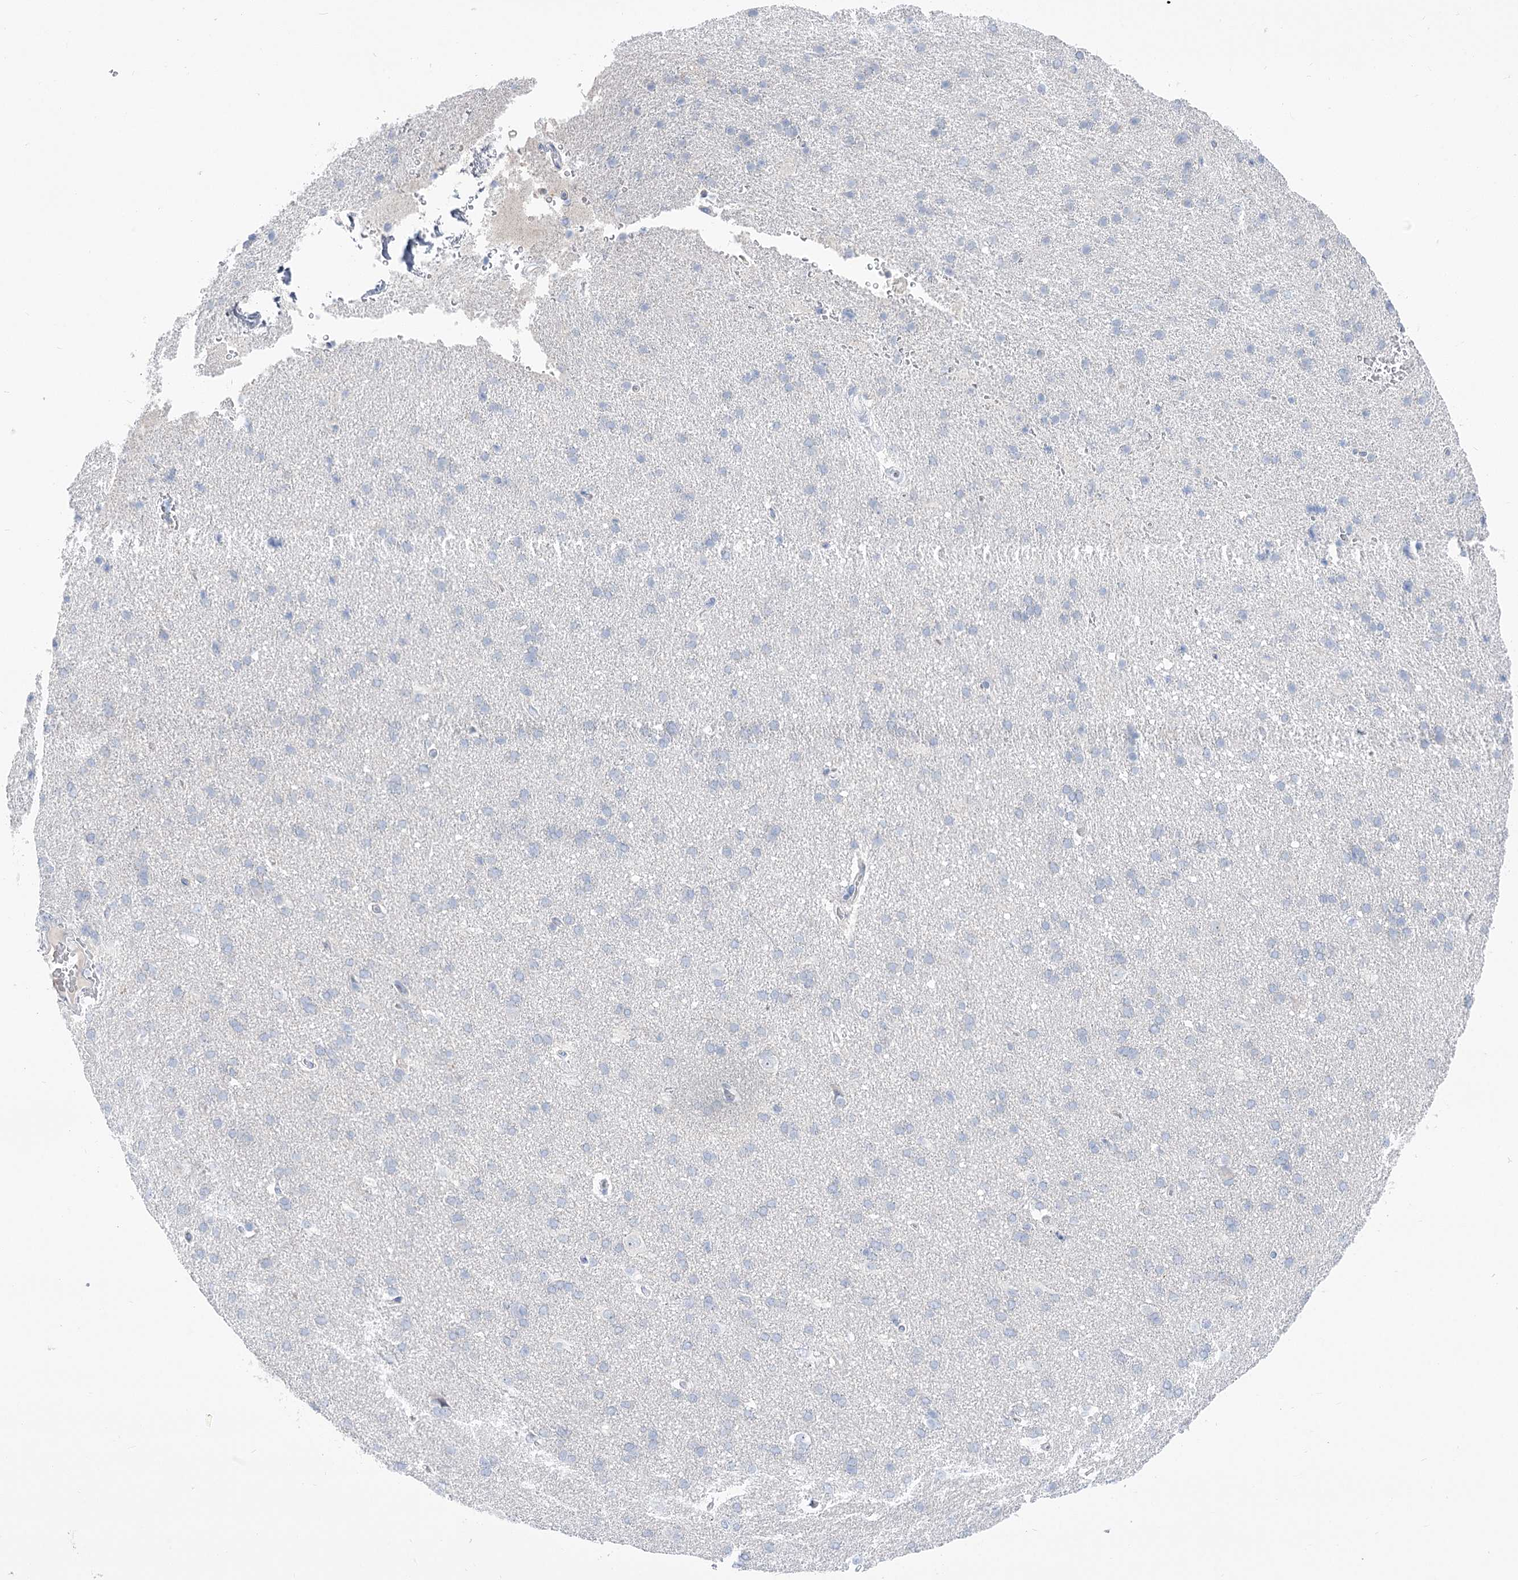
{"staining": {"intensity": "negative", "quantity": "none", "location": "none"}, "tissue": "cerebral cortex", "cell_type": "Endothelial cells", "image_type": "normal", "snomed": [{"axis": "morphology", "description": "Normal tissue, NOS"}, {"axis": "topography", "description": "Cerebral cortex"}], "caption": "The immunohistochemistry histopathology image has no significant staining in endothelial cells of cerebral cortex.", "gene": "HELT", "patient": {"sex": "male", "age": 62}}